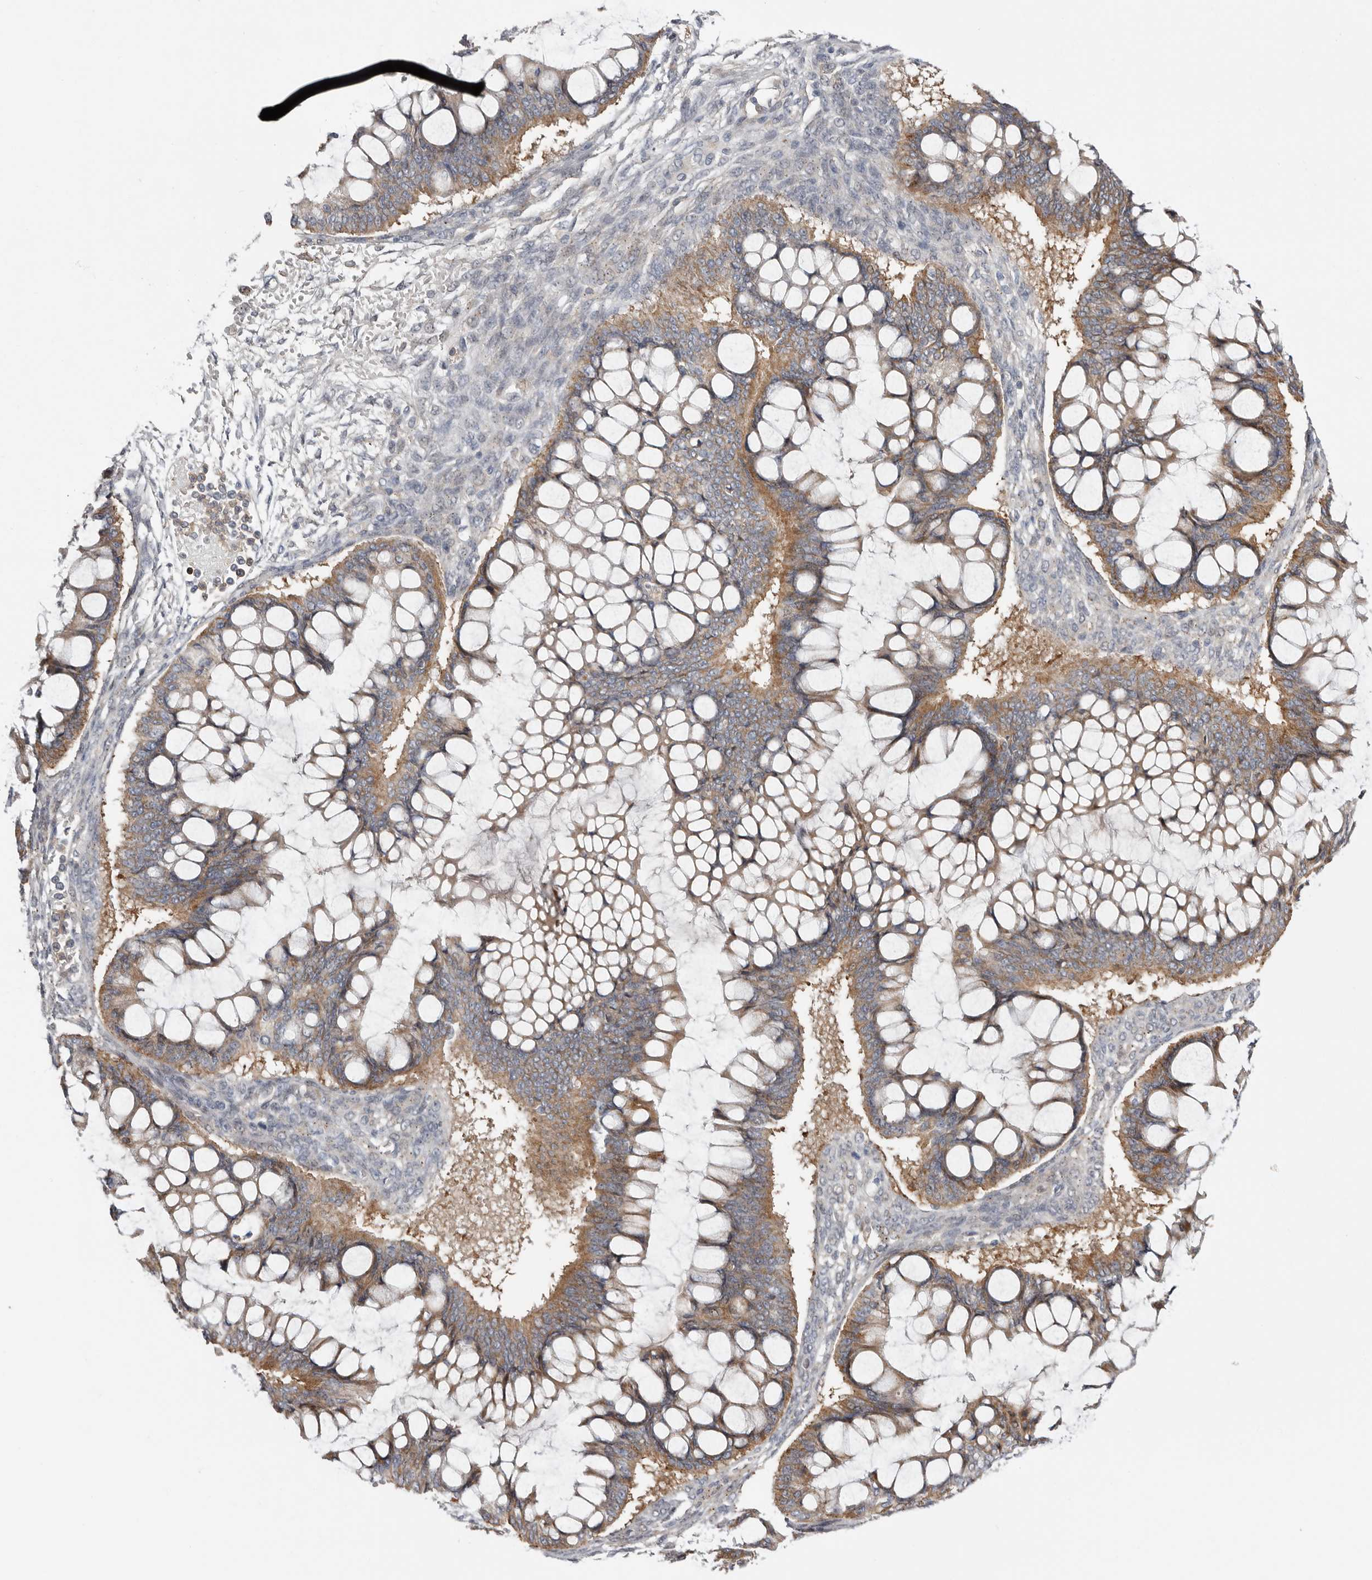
{"staining": {"intensity": "moderate", "quantity": ">75%", "location": "cytoplasmic/membranous"}, "tissue": "ovarian cancer", "cell_type": "Tumor cells", "image_type": "cancer", "snomed": [{"axis": "morphology", "description": "Cystadenocarcinoma, mucinous, NOS"}, {"axis": "topography", "description": "Ovary"}], "caption": "Protein staining demonstrates moderate cytoplasmic/membranous positivity in approximately >75% of tumor cells in ovarian mucinous cystadenocarcinoma.", "gene": "MSRB2", "patient": {"sex": "female", "age": 73}}